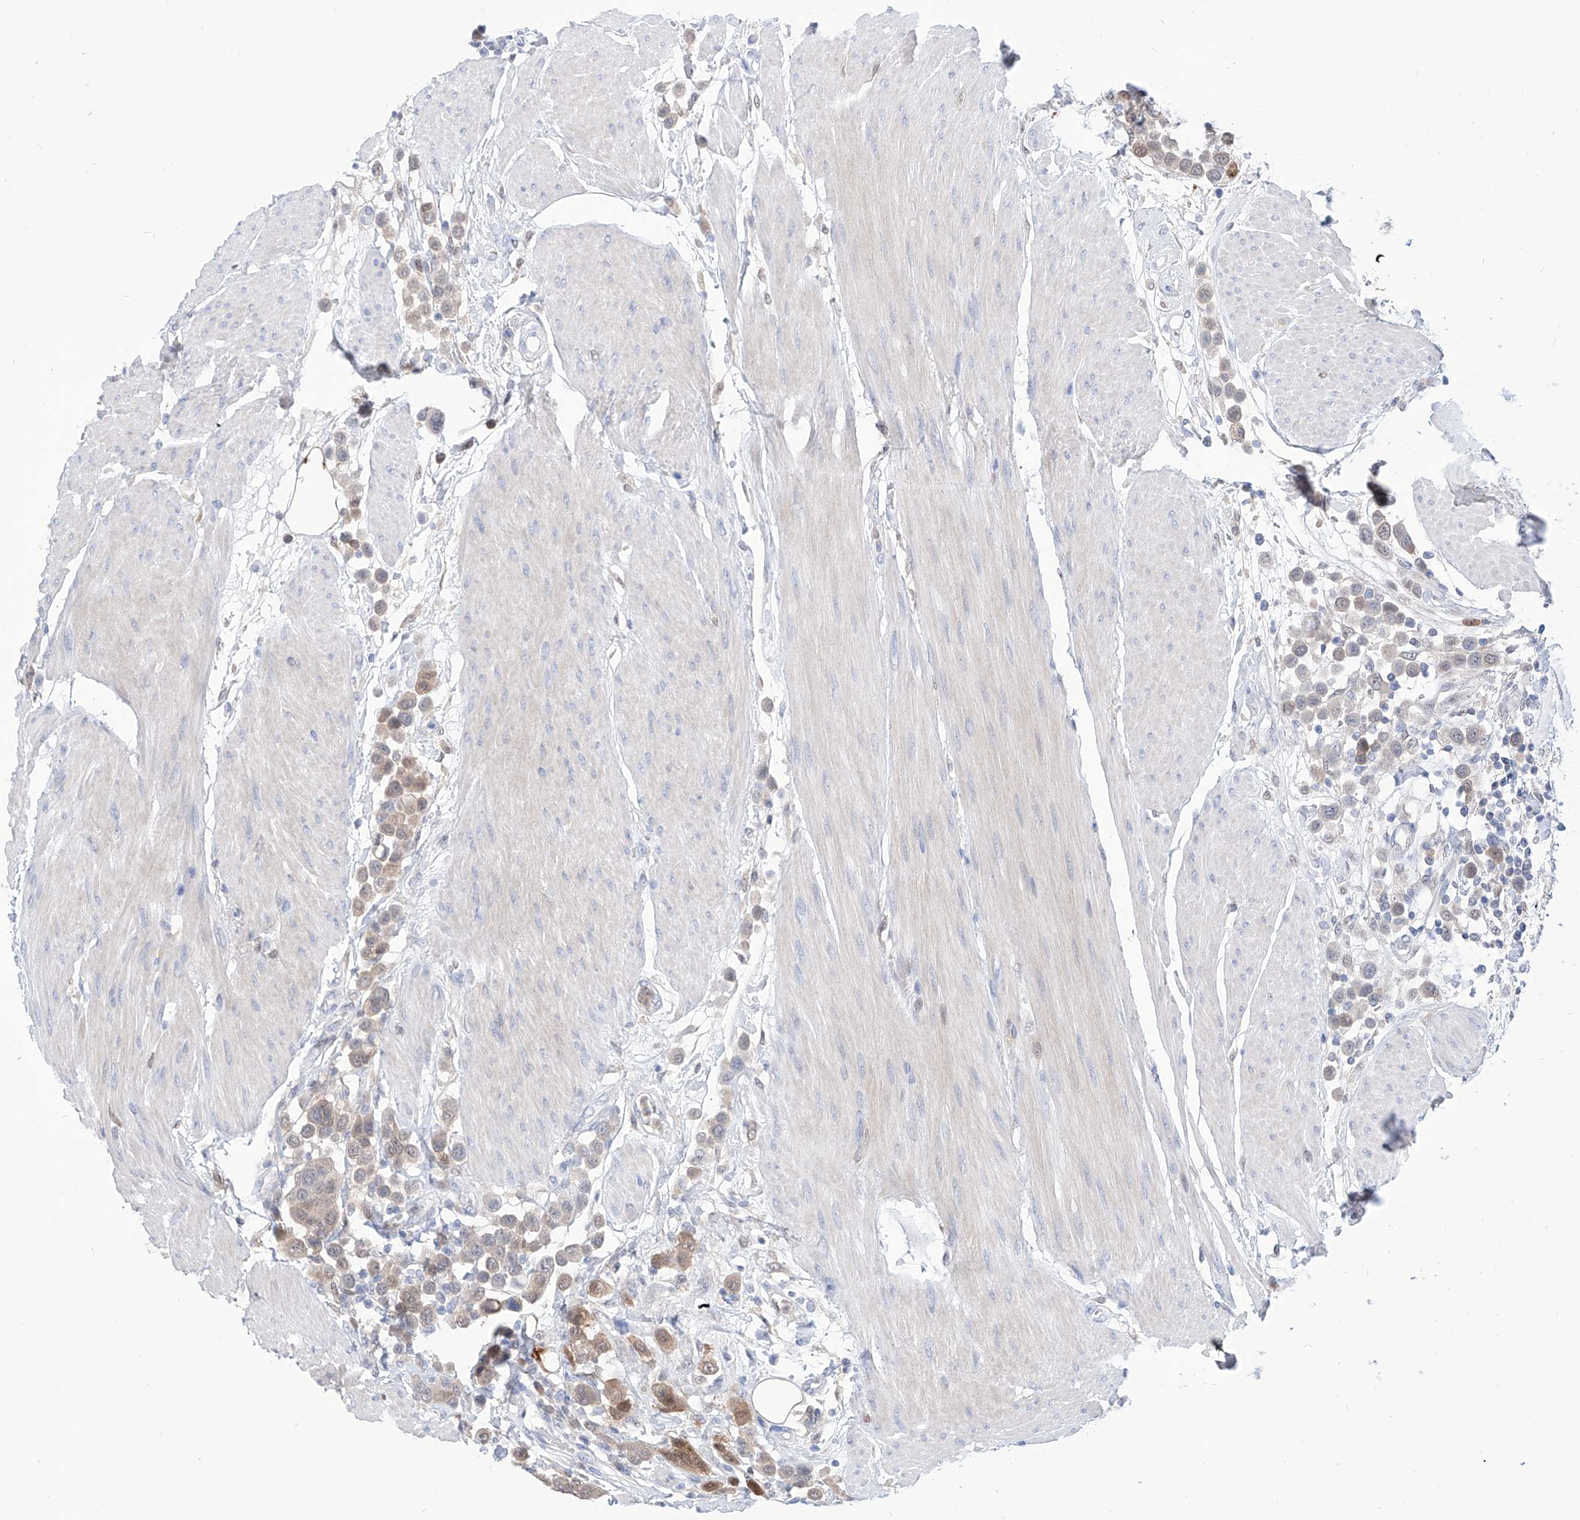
{"staining": {"intensity": "weak", "quantity": "<25%", "location": "cytoplasmic/membranous"}, "tissue": "urothelial cancer", "cell_type": "Tumor cells", "image_type": "cancer", "snomed": [{"axis": "morphology", "description": "Urothelial carcinoma, High grade"}, {"axis": "topography", "description": "Urinary bladder"}], "caption": "Urothelial cancer was stained to show a protein in brown. There is no significant staining in tumor cells.", "gene": "PDXK", "patient": {"sex": "male", "age": 50}}